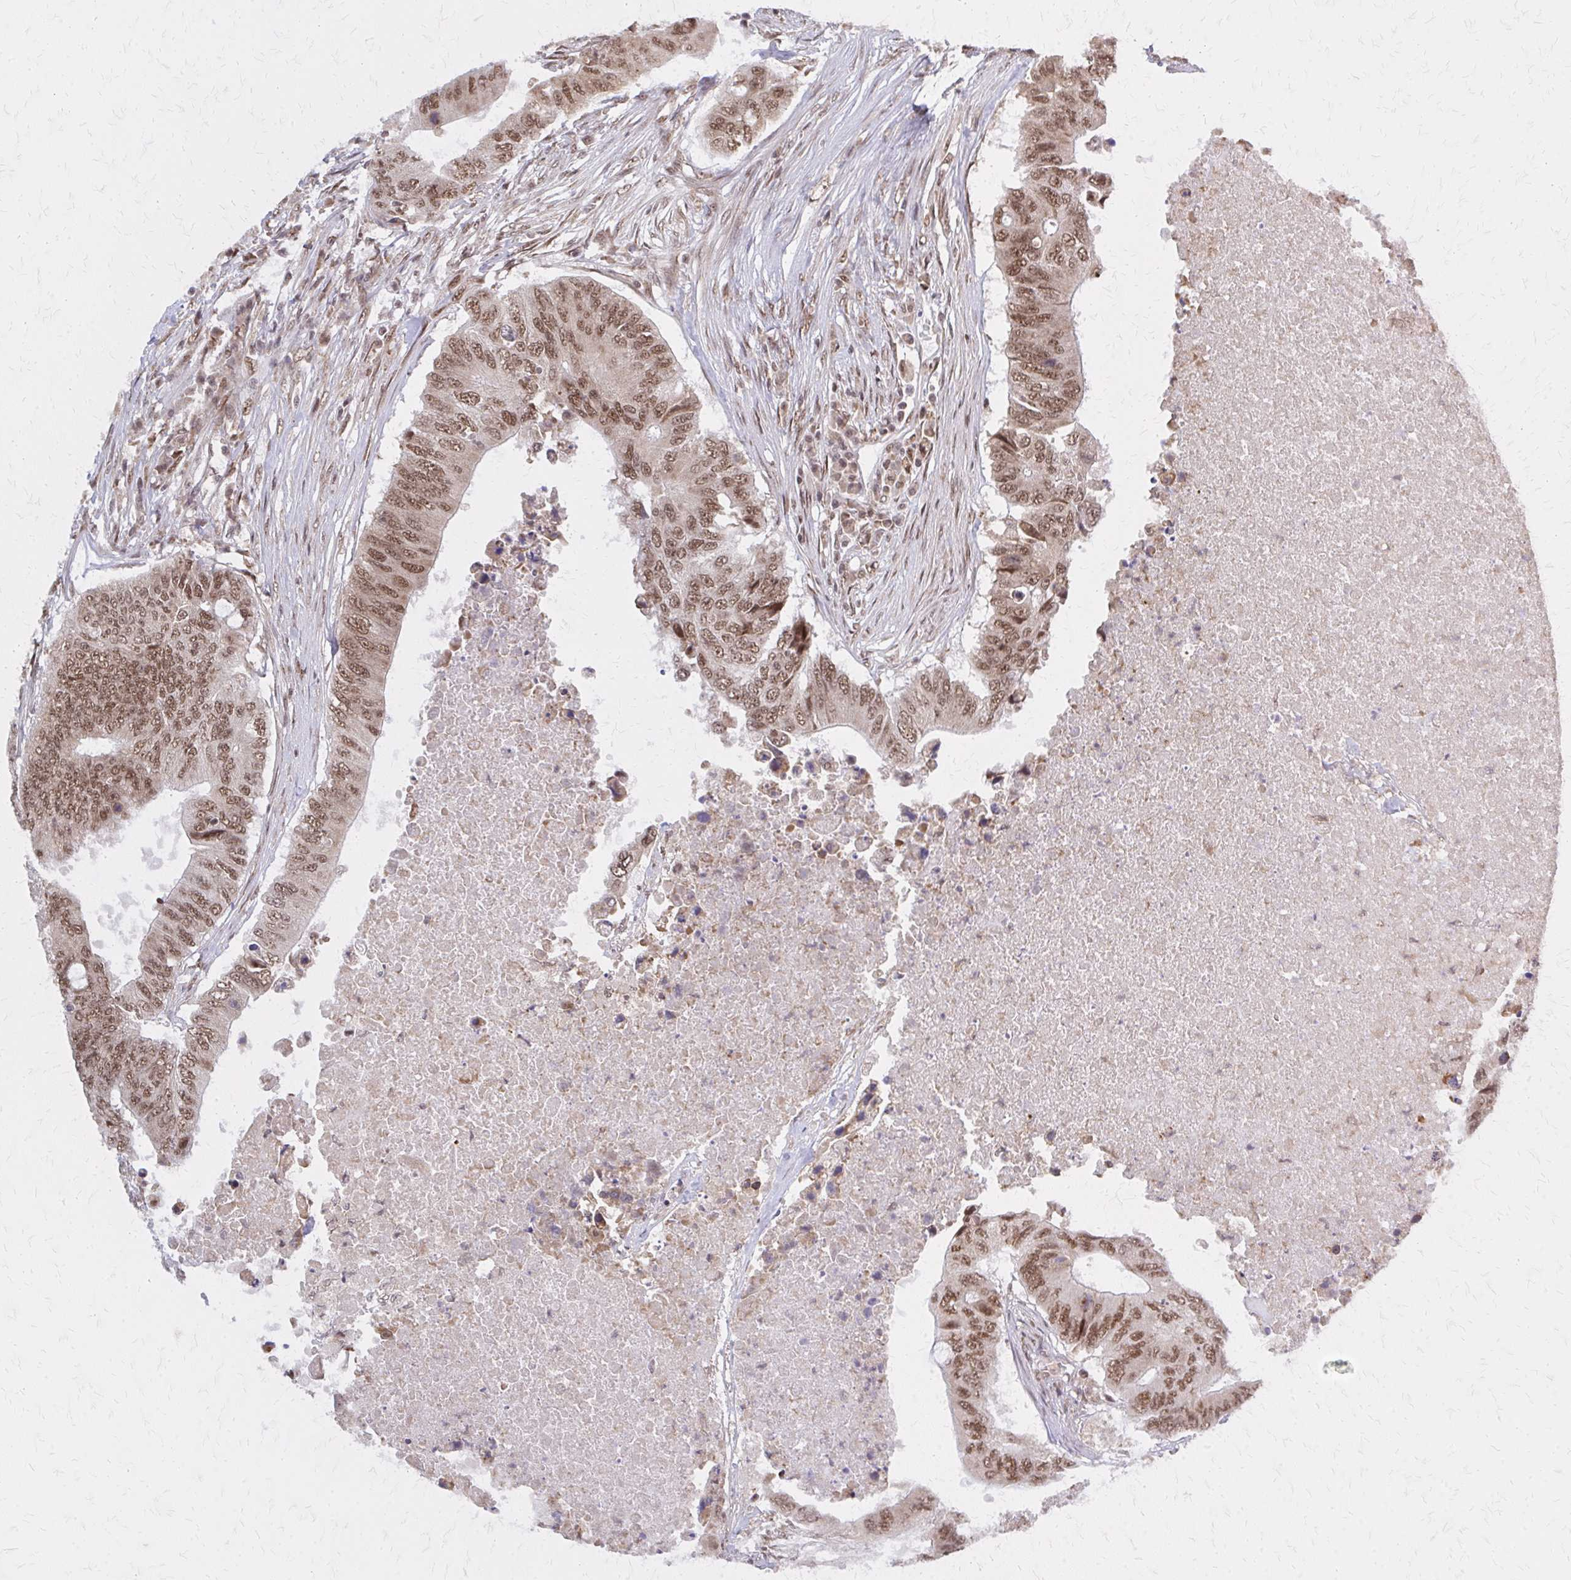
{"staining": {"intensity": "moderate", "quantity": ">75%", "location": "nuclear"}, "tissue": "colorectal cancer", "cell_type": "Tumor cells", "image_type": "cancer", "snomed": [{"axis": "morphology", "description": "Adenocarcinoma, NOS"}, {"axis": "topography", "description": "Colon"}], "caption": "Protein staining shows moderate nuclear positivity in approximately >75% of tumor cells in colorectal cancer.", "gene": "HDAC3", "patient": {"sex": "male", "age": 71}}